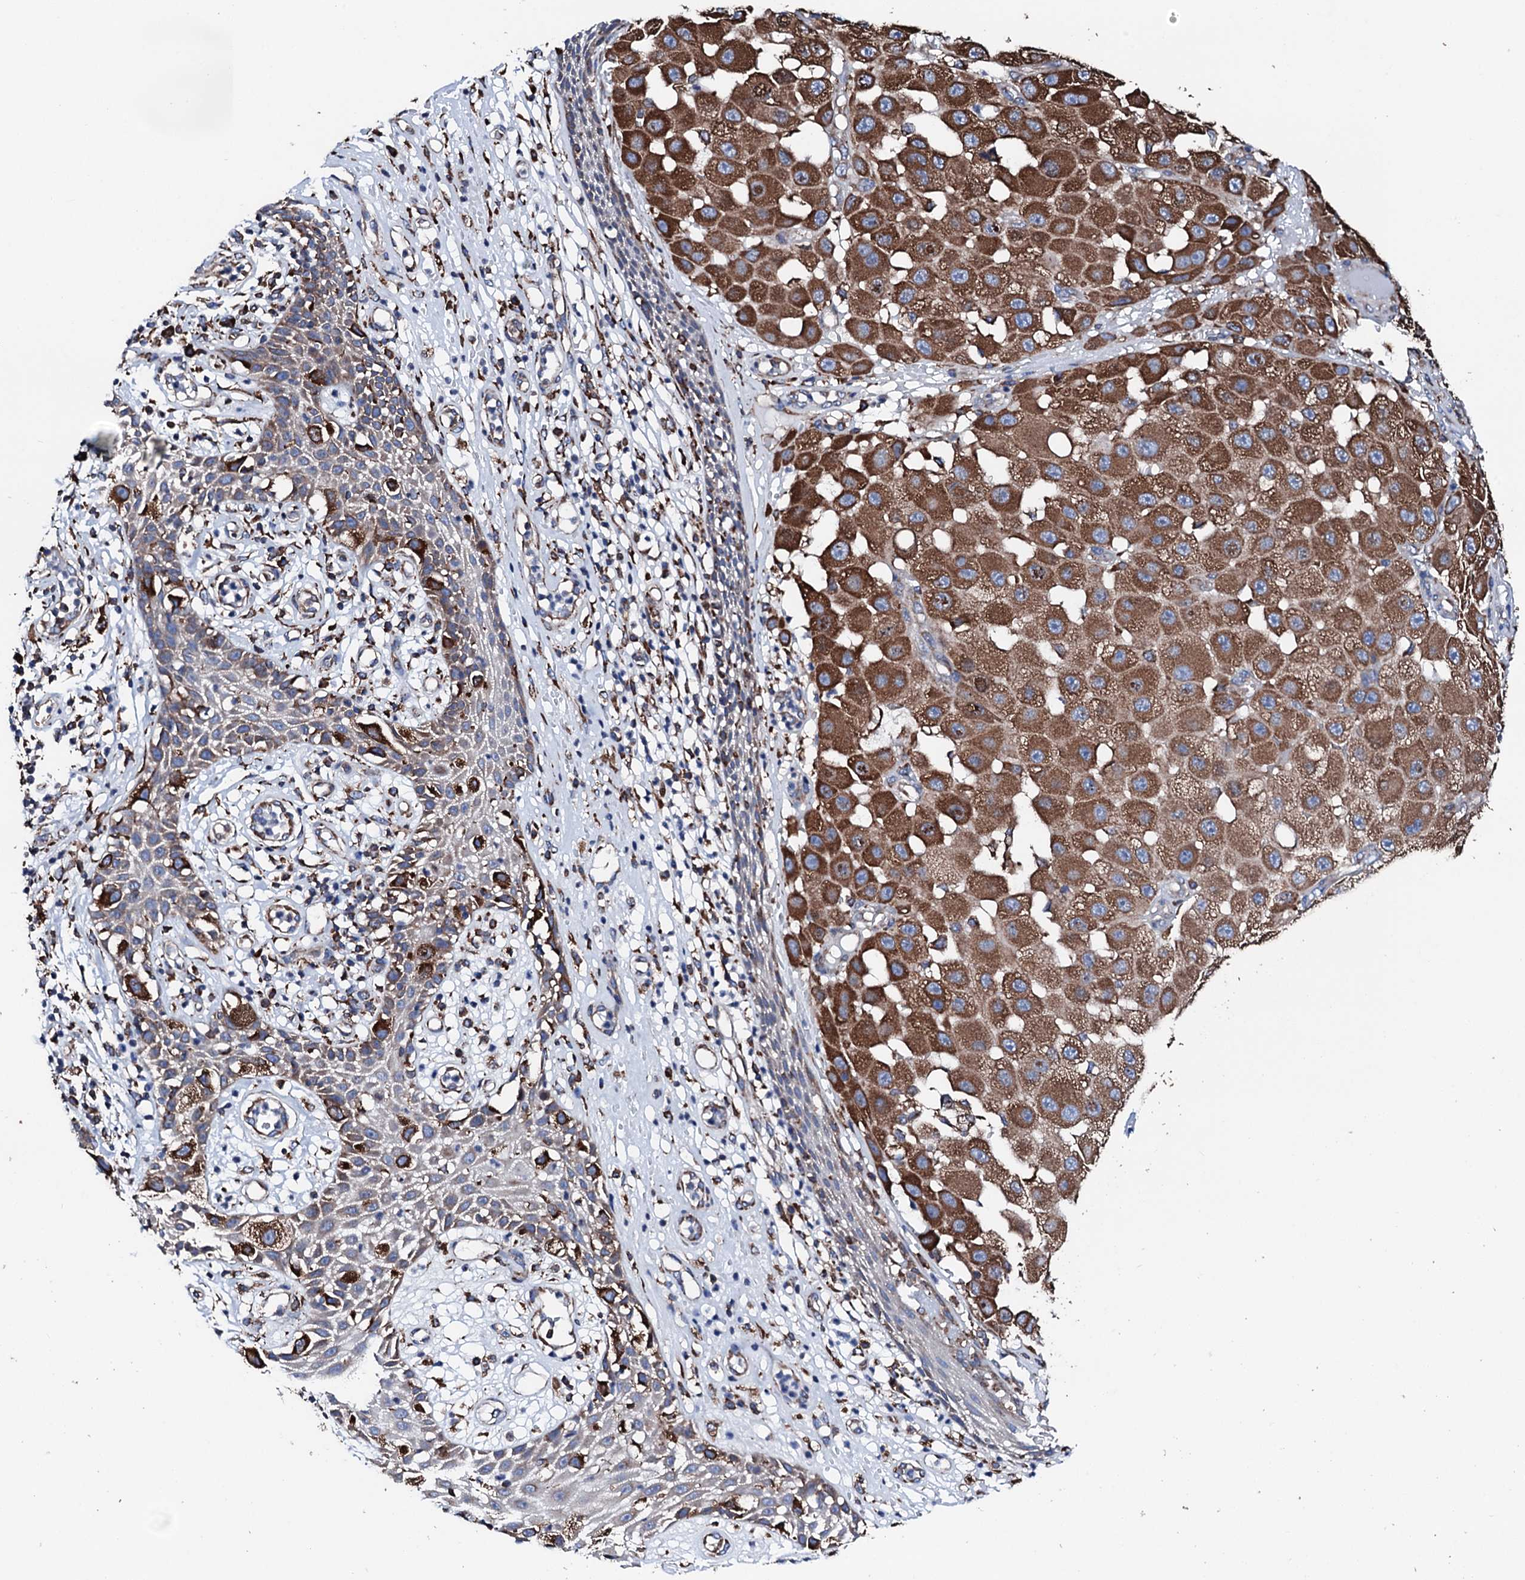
{"staining": {"intensity": "strong", "quantity": ">75%", "location": "cytoplasmic/membranous"}, "tissue": "melanoma", "cell_type": "Tumor cells", "image_type": "cancer", "snomed": [{"axis": "morphology", "description": "Malignant melanoma, NOS"}, {"axis": "topography", "description": "Skin"}], "caption": "A micrograph showing strong cytoplasmic/membranous staining in about >75% of tumor cells in malignant melanoma, as visualized by brown immunohistochemical staining.", "gene": "AMDHD1", "patient": {"sex": "female", "age": 81}}